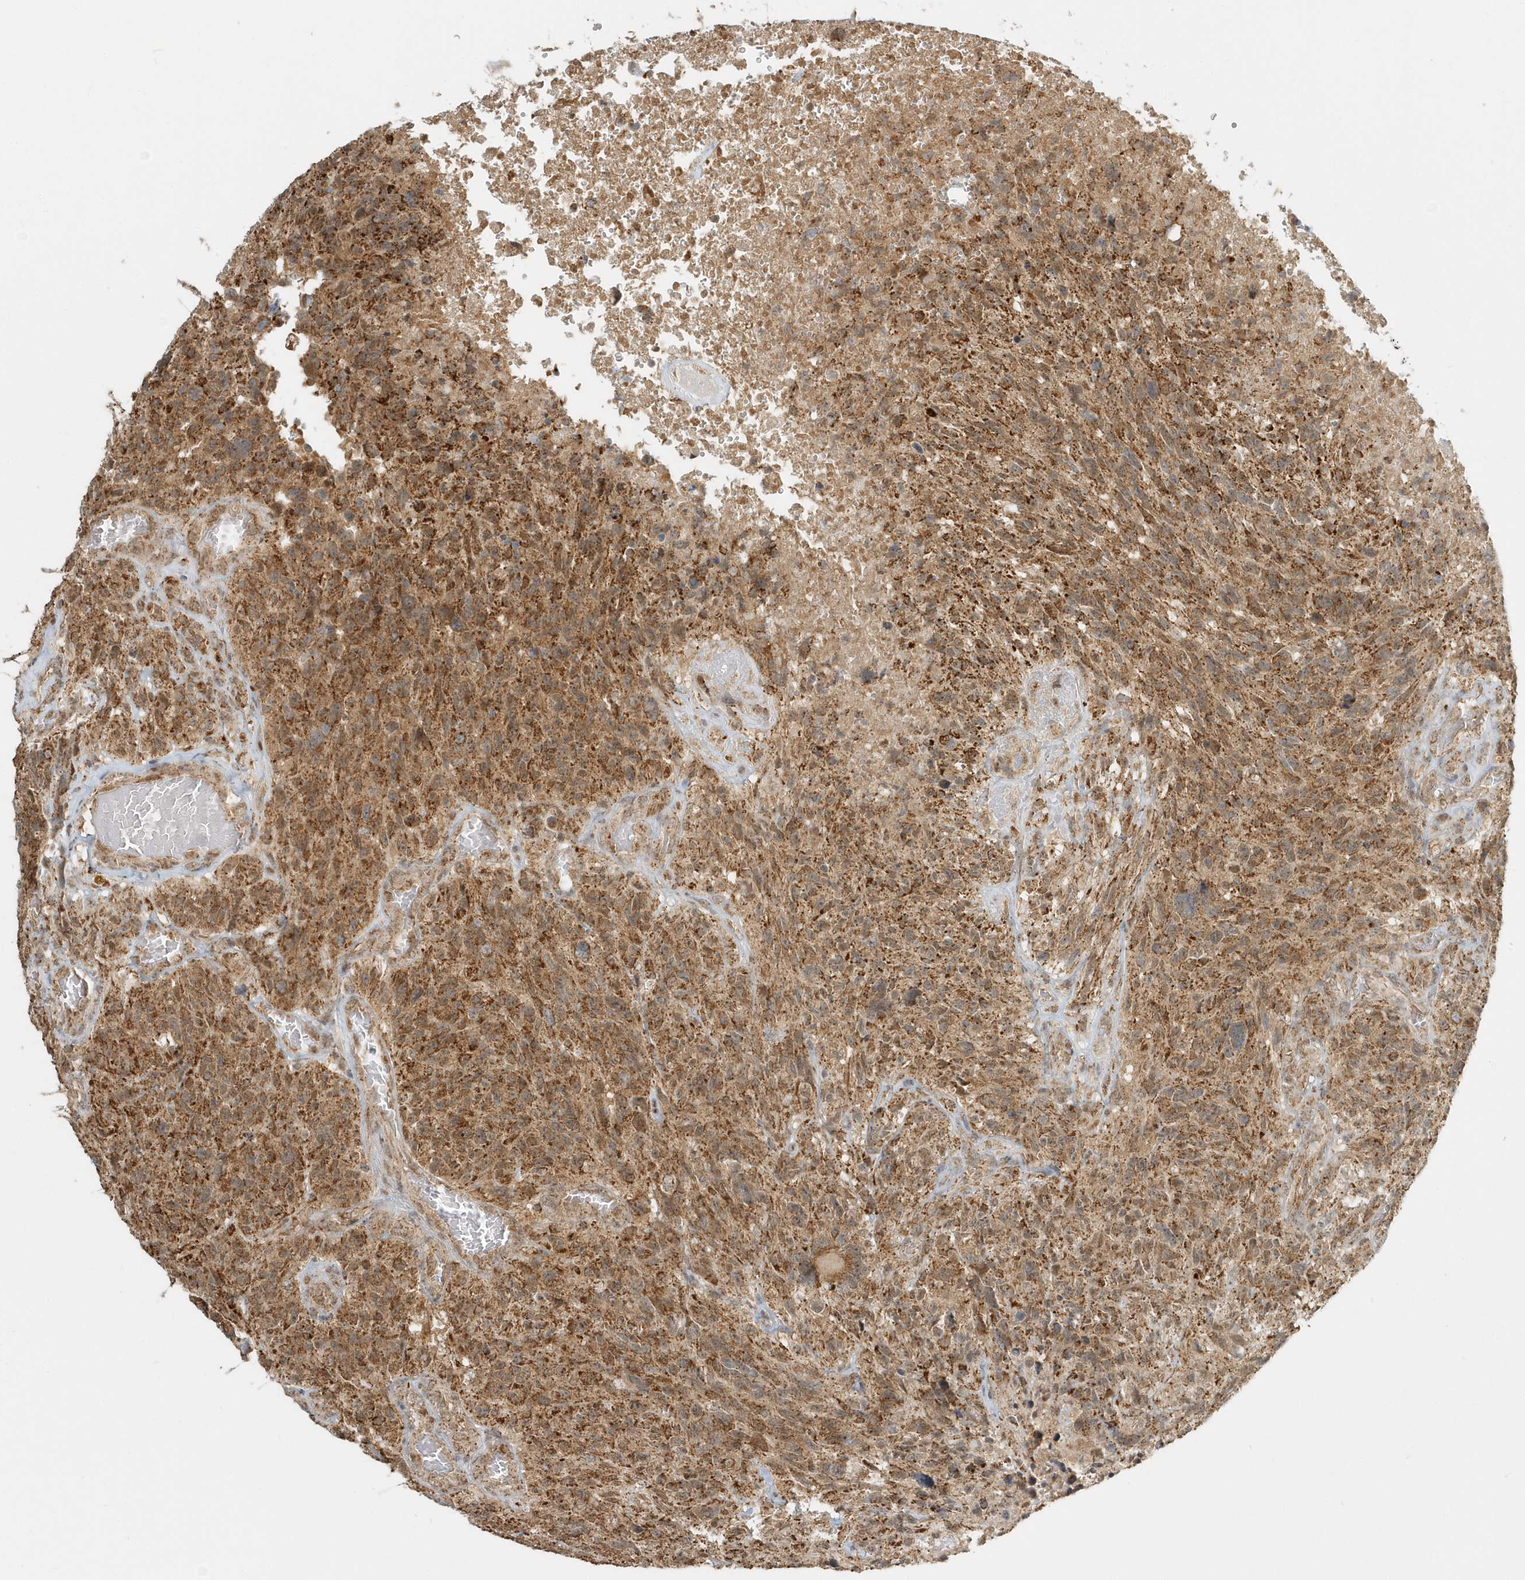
{"staining": {"intensity": "moderate", "quantity": ">75%", "location": "cytoplasmic/membranous,nuclear"}, "tissue": "glioma", "cell_type": "Tumor cells", "image_type": "cancer", "snomed": [{"axis": "morphology", "description": "Glioma, malignant, High grade"}, {"axis": "topography", "description": "Brain"}], "caption": "Malignant high-grade glioma was stained to show a protein in brown. There is medium levels of moderate cytoplasmic/membranous and nuclear positivity in about >75% of tumor cells.", "gene": "PSMD6", "patient": {"sex": "male", "age": 69}}